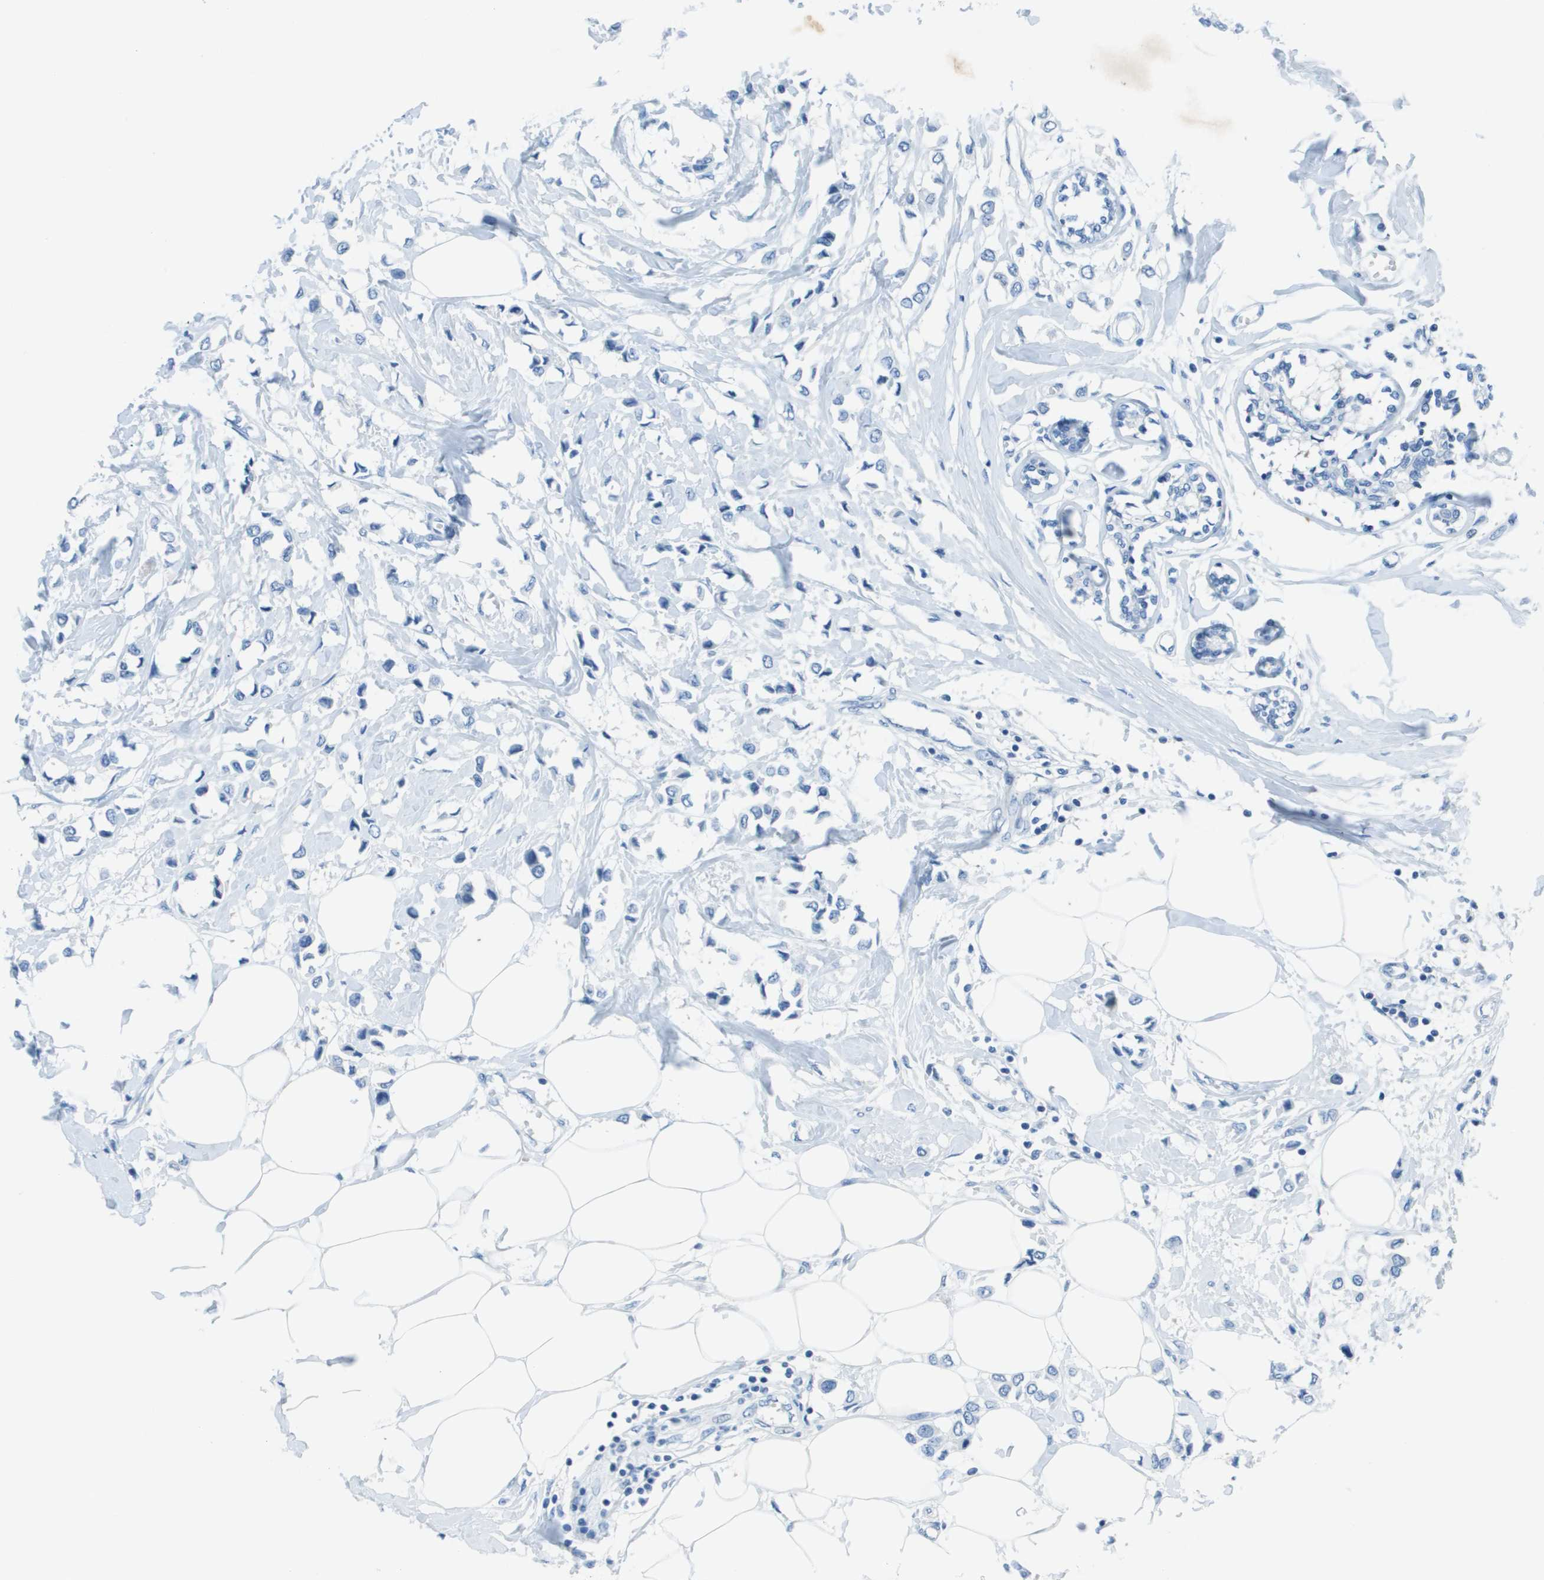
{"staining": {"intensity": "negative", "quantity": "none", "location": "none"}, "tissue": "breast cancer", "cell_type": "Tumor cells", "image_type": "cancer", "snomed": [{"axis": "morphology", "description": "Lobular carcinoma"}, {"axis": "topography", "description": "Breast"}], "caption": "Tumor cells are negative for brown protein staining in breast lobular carcinoma.", "gene": "STIP1", "patient": {"sex": "female", "age": 51}}